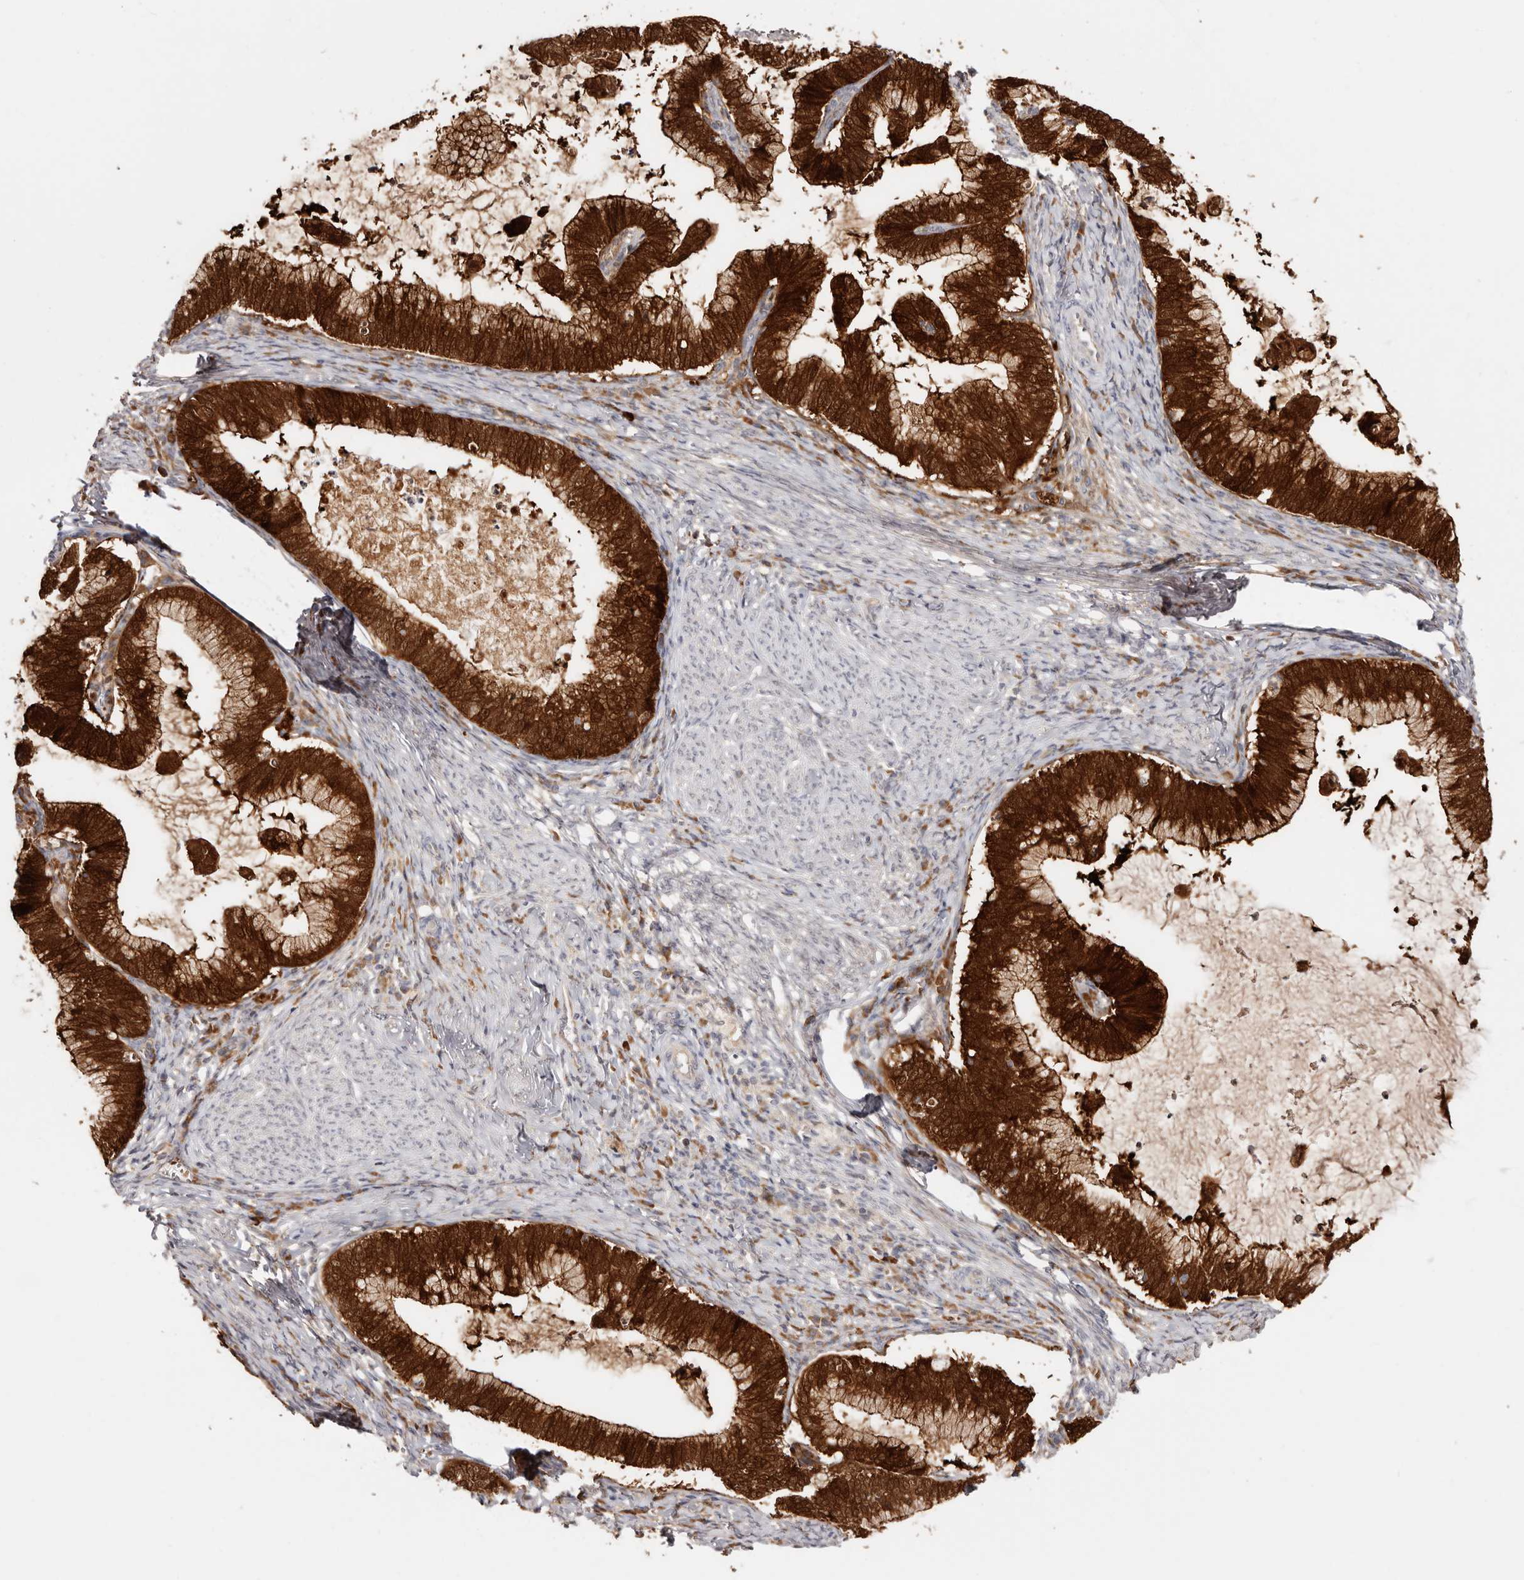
{"staining": {"intensity": "strong", "quantity": ">75%", "location": "cytoplasmic/membranous,nuclear"}, "tissue": "cervical cancer", "cell_type": "Tumor cells", "image_type": "cancer", "snomed": [{"axis": "morphology", "description": "Adenocarcinoma, NOS"}, {"axis": "topography", "description": "Cervix"}], "caption": "A brown stain shows strong cytoplasmic/membranous and nuclear expression of a protein in adenocarcinoma (cervical) tumor cells. The staining was performed using DAB, with brown indicating positive protein expression. Nuclei are stained blue with hematoxylin.", "gene": "BCL2L15", "patient": {"sex": "female", "age": 36}}